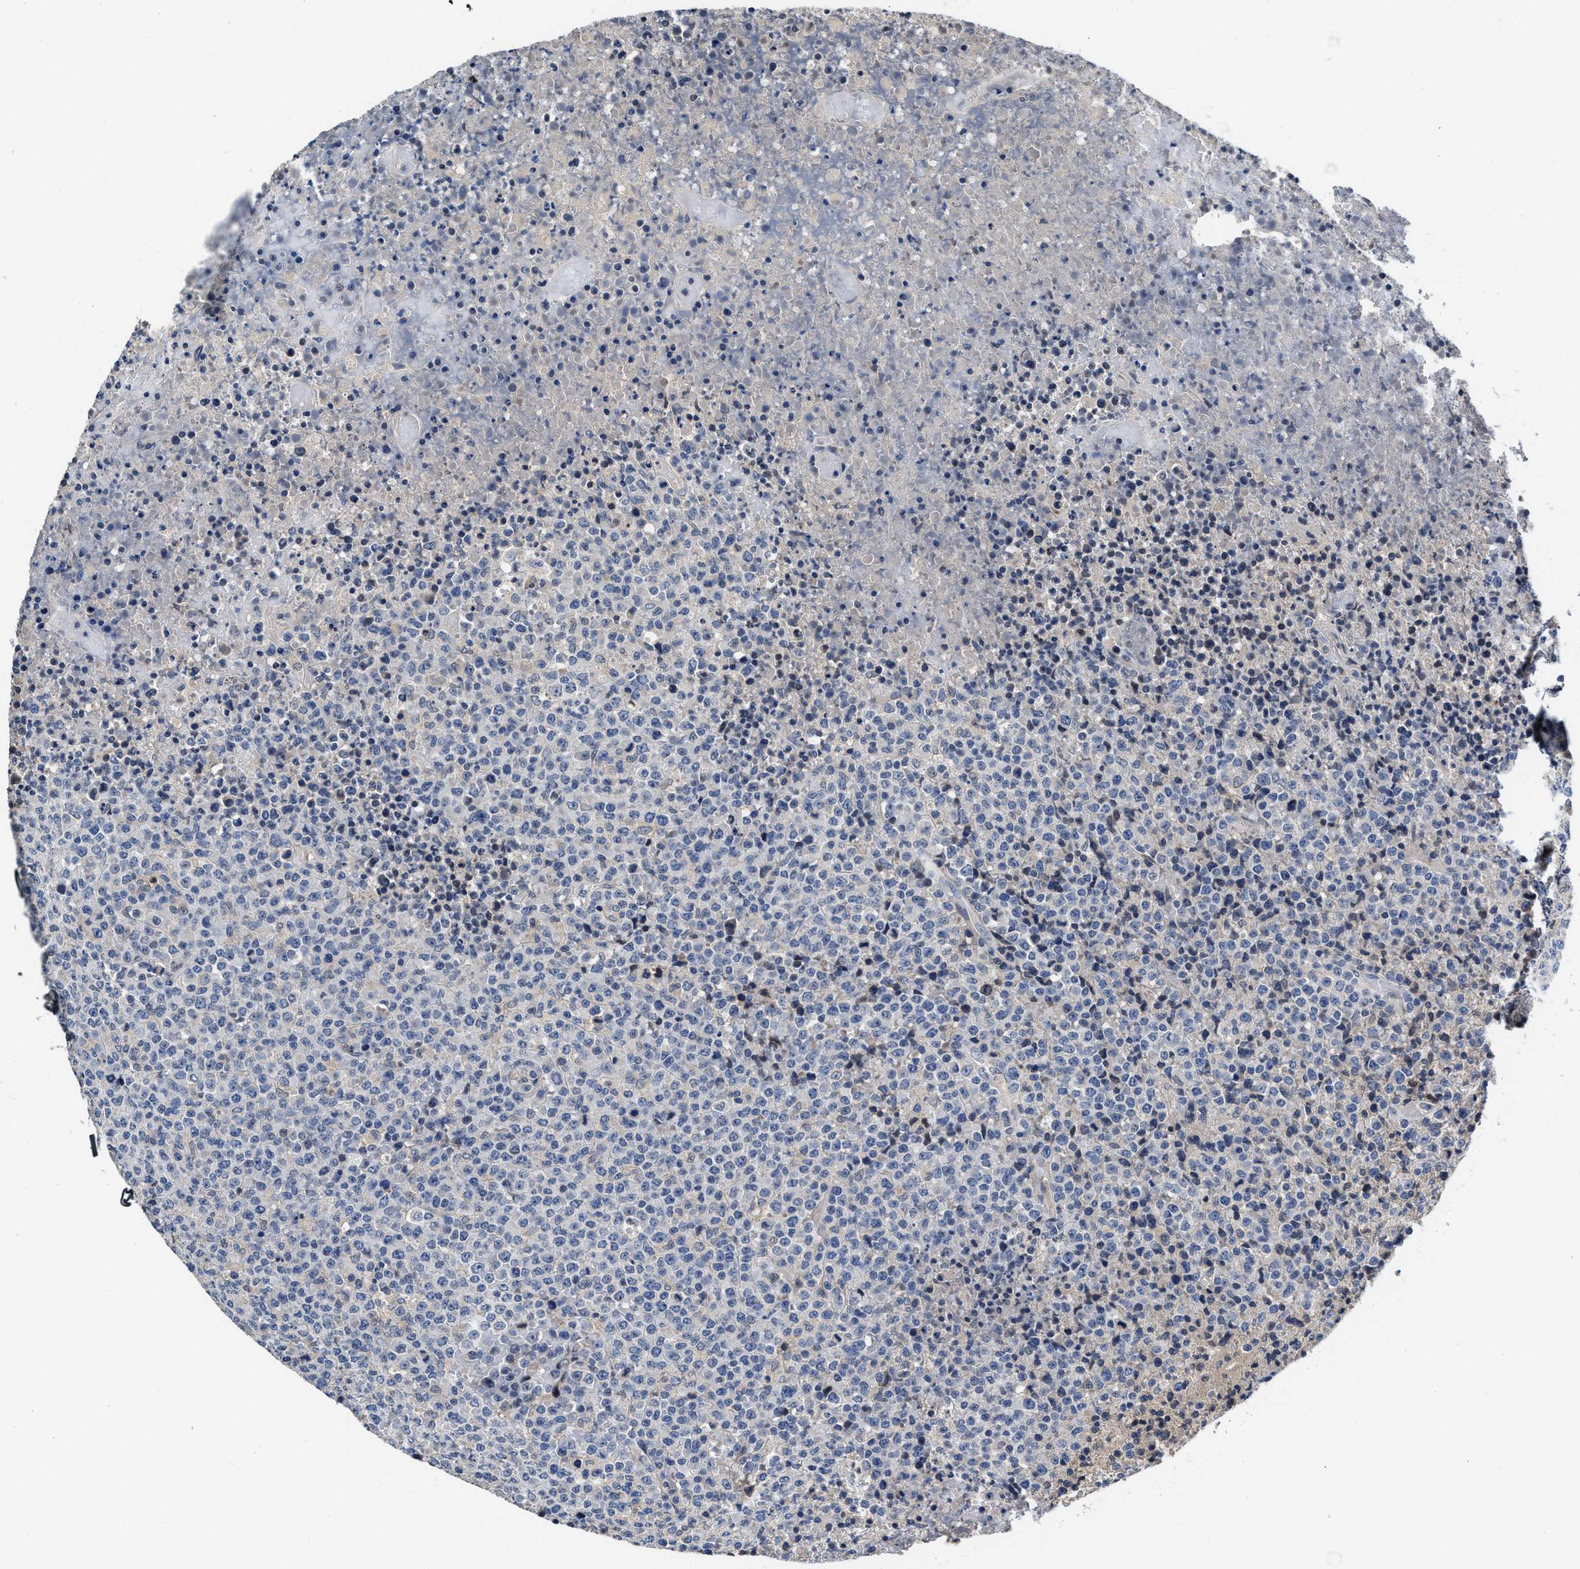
{"staining": {"intensity": "negative", "quantity": "none", "location": "none"}, "tissue": "lymphoma", "cell_type": "Tumor cells", "image_type": "cancer", "snomed": [{"axis": "morphology", "description": "Malignant lymphoma, non-Hodgkin's type, High grade"}, {"axis": "topography", "description": "Lymph node"}], "caption": "There is no significant expression in tumor cells of lymphoma.", "gene": "MYH3", "patient": {"sex": "male", "age": 13}}